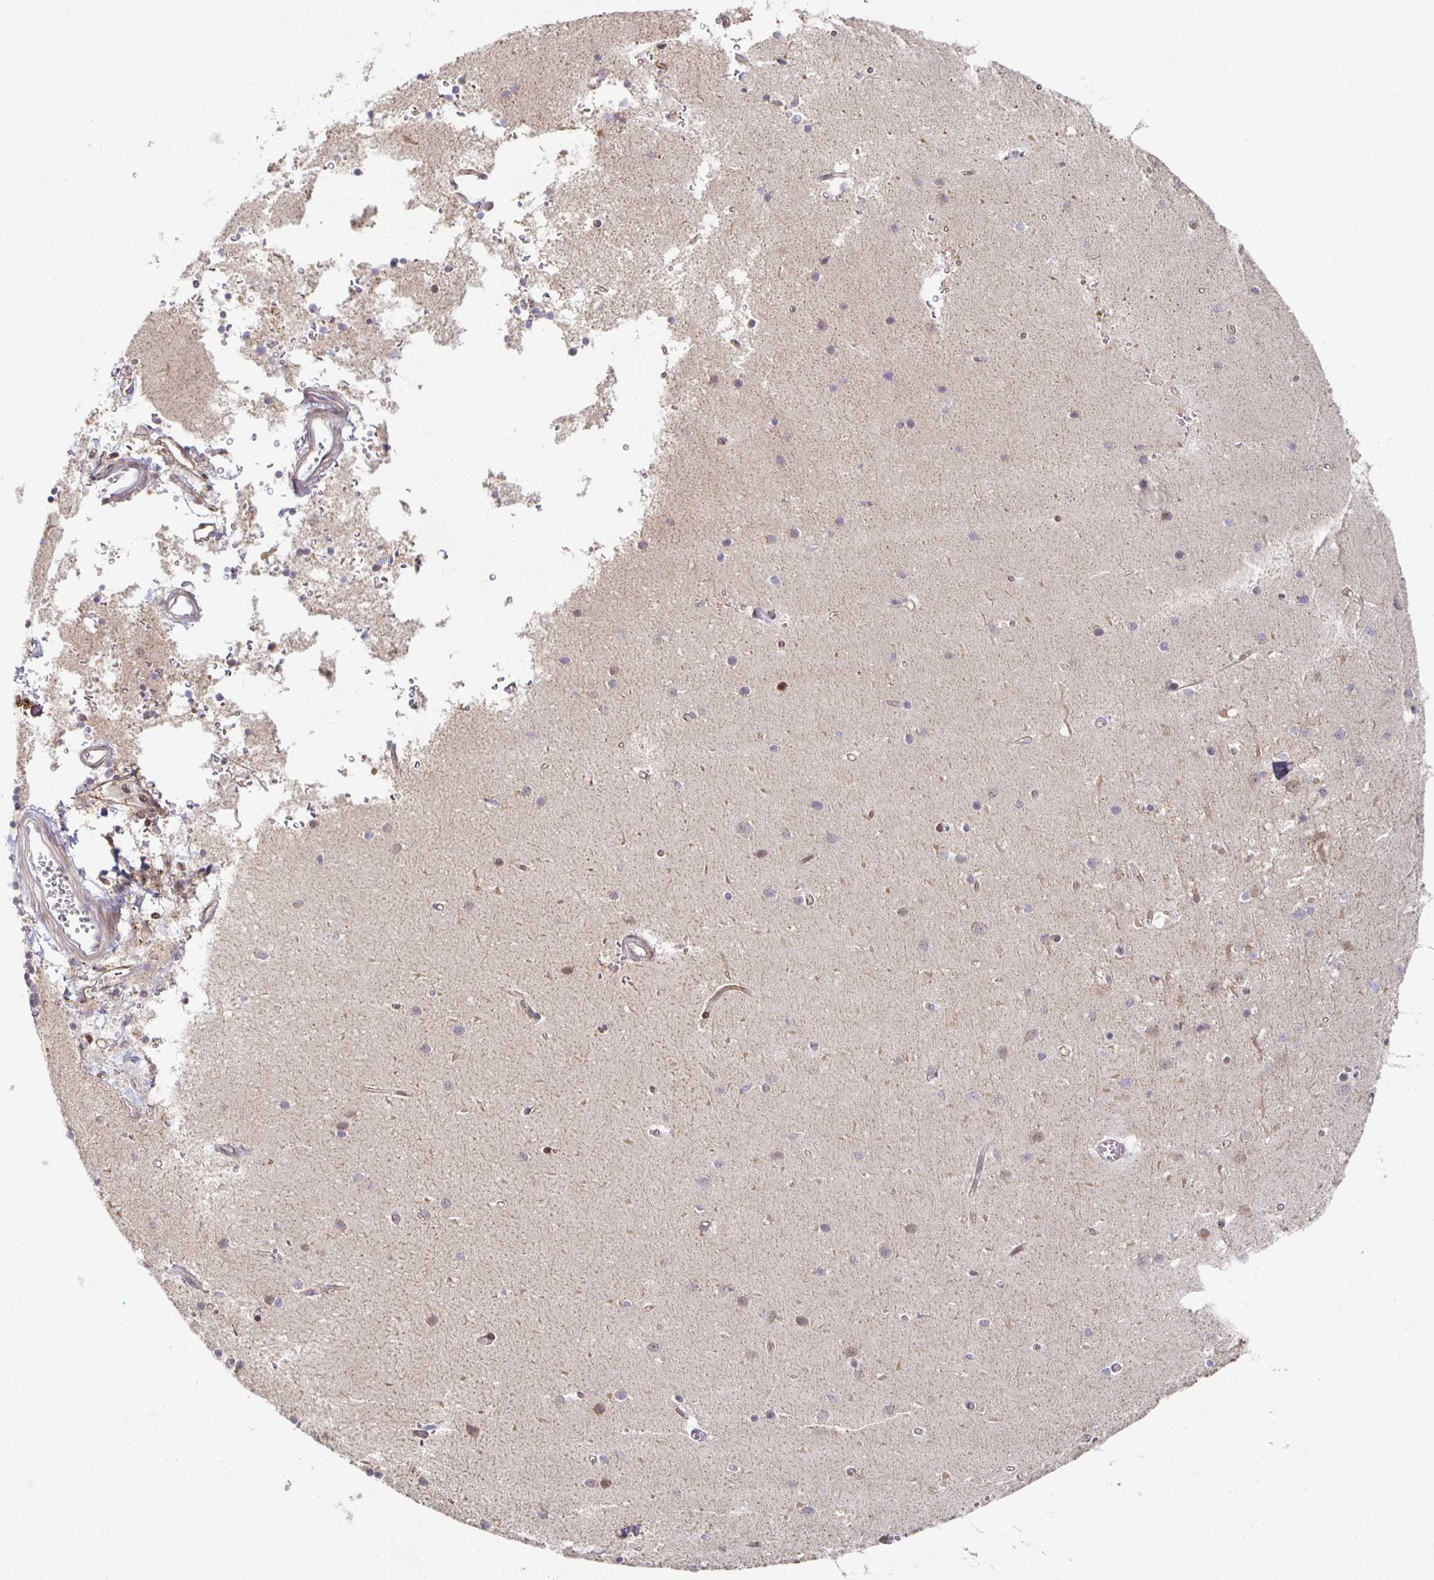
{"staining": {"intensity": "moderate", "quantity": "25%-75%", "location": "cytoplasmic/membranous"}, "tissue": "cerebellum", "cell_type": "Cells in granular layer", "image_type": "normal", "snomed": [{"axis": "morphology", "description": "Normal tissue, NOS"}, {"axis": "topography", "description": "Cerebellum"}], "caption": "IHC of normal human cerebellum reveals medium levels of moderate cytoplasmic/membranous positivity in approximately 25%-75% of cells in granular layer.", "gene": "HCFC1R1", "patient": {"sex": "male", "age": 54}}